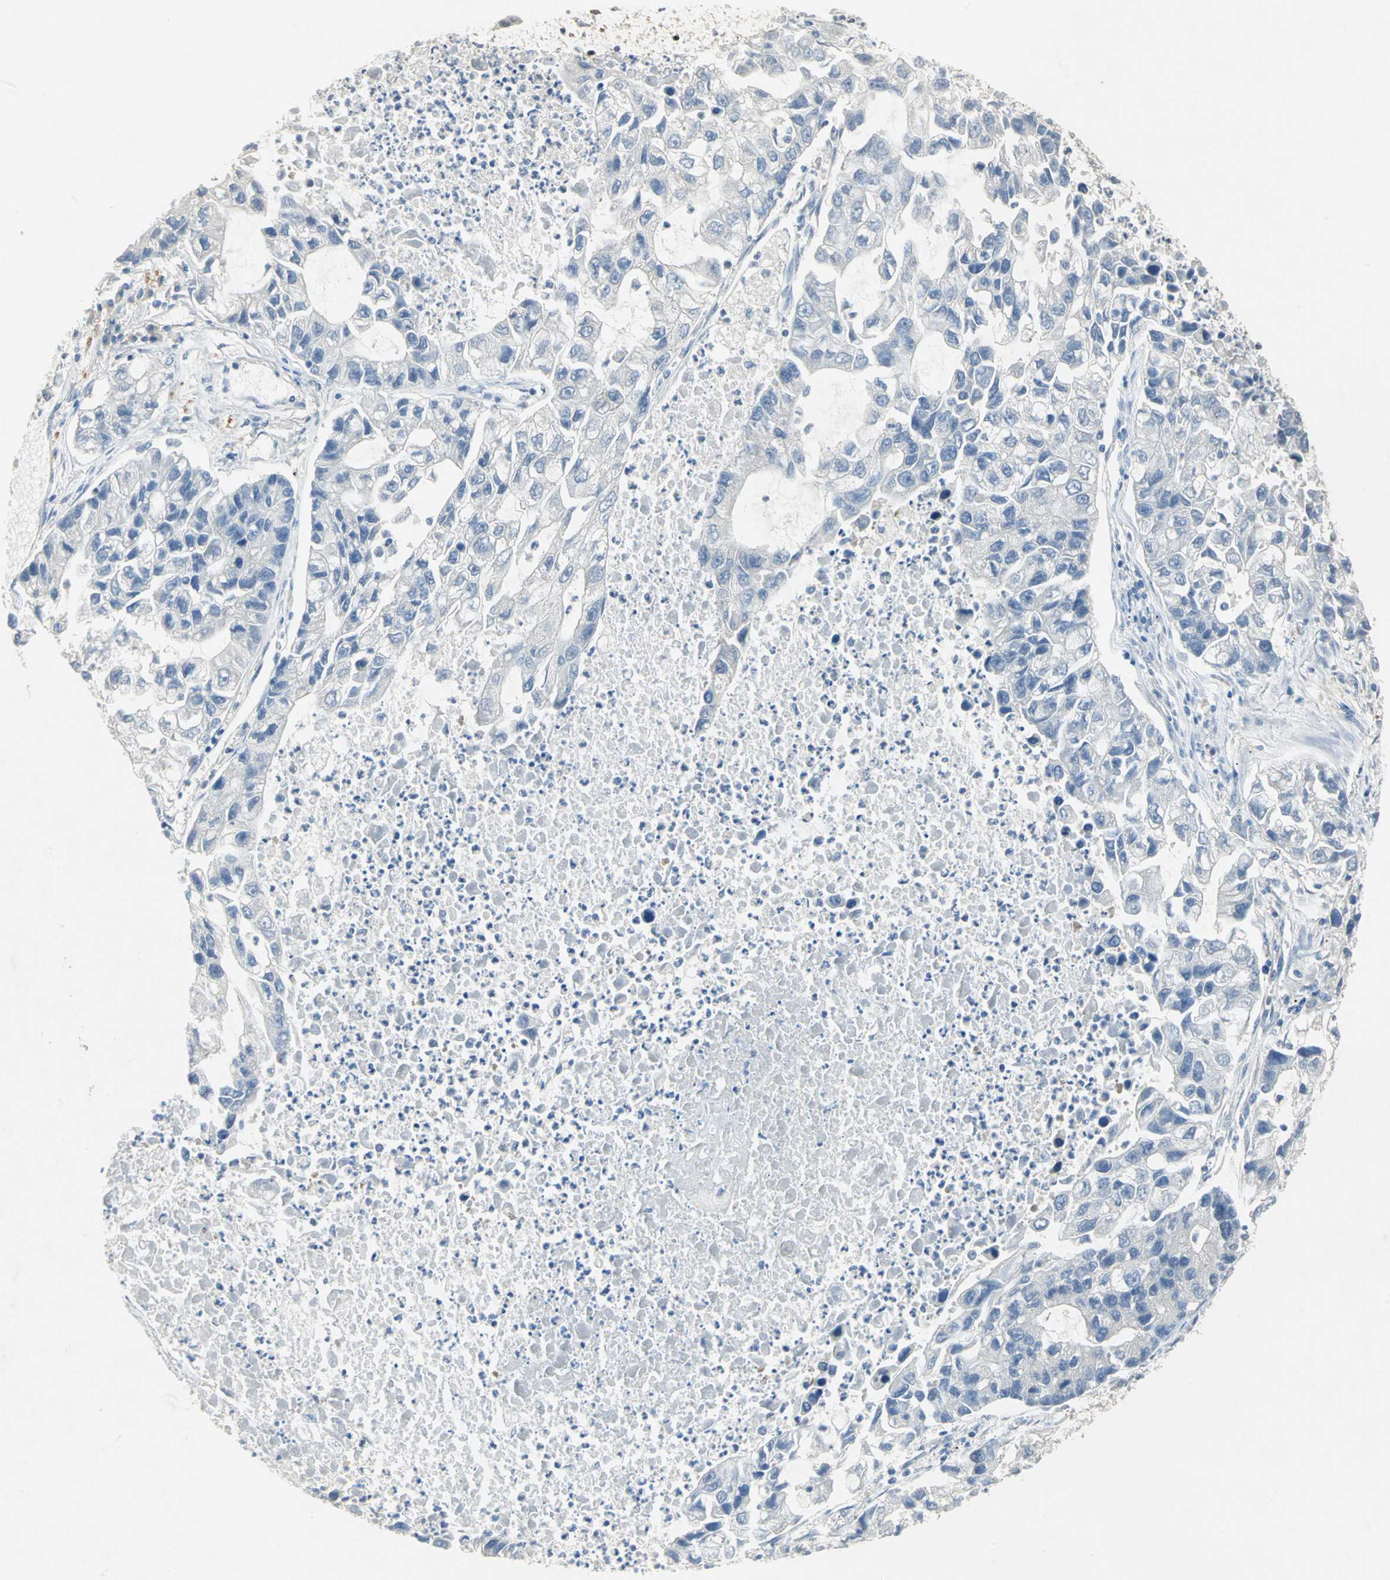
{"staining": {"intensity": "negative", "quantity": "none", "location": "none"}, "tissue": "lung cancer", "cell_type": "Tumor cells", "image_type": "cancer", "snomed": [{"axis": "morphology", "description": "Adenocarcinoma, NOS"}, {"axis": "topography", "description": "Lung"}], "caption": "IHC of human lung adenocarcinoma demonstrates no positivity in tumor cells.", "gene": "PPIA", "patient": {"sex": "female", "age": 51}}